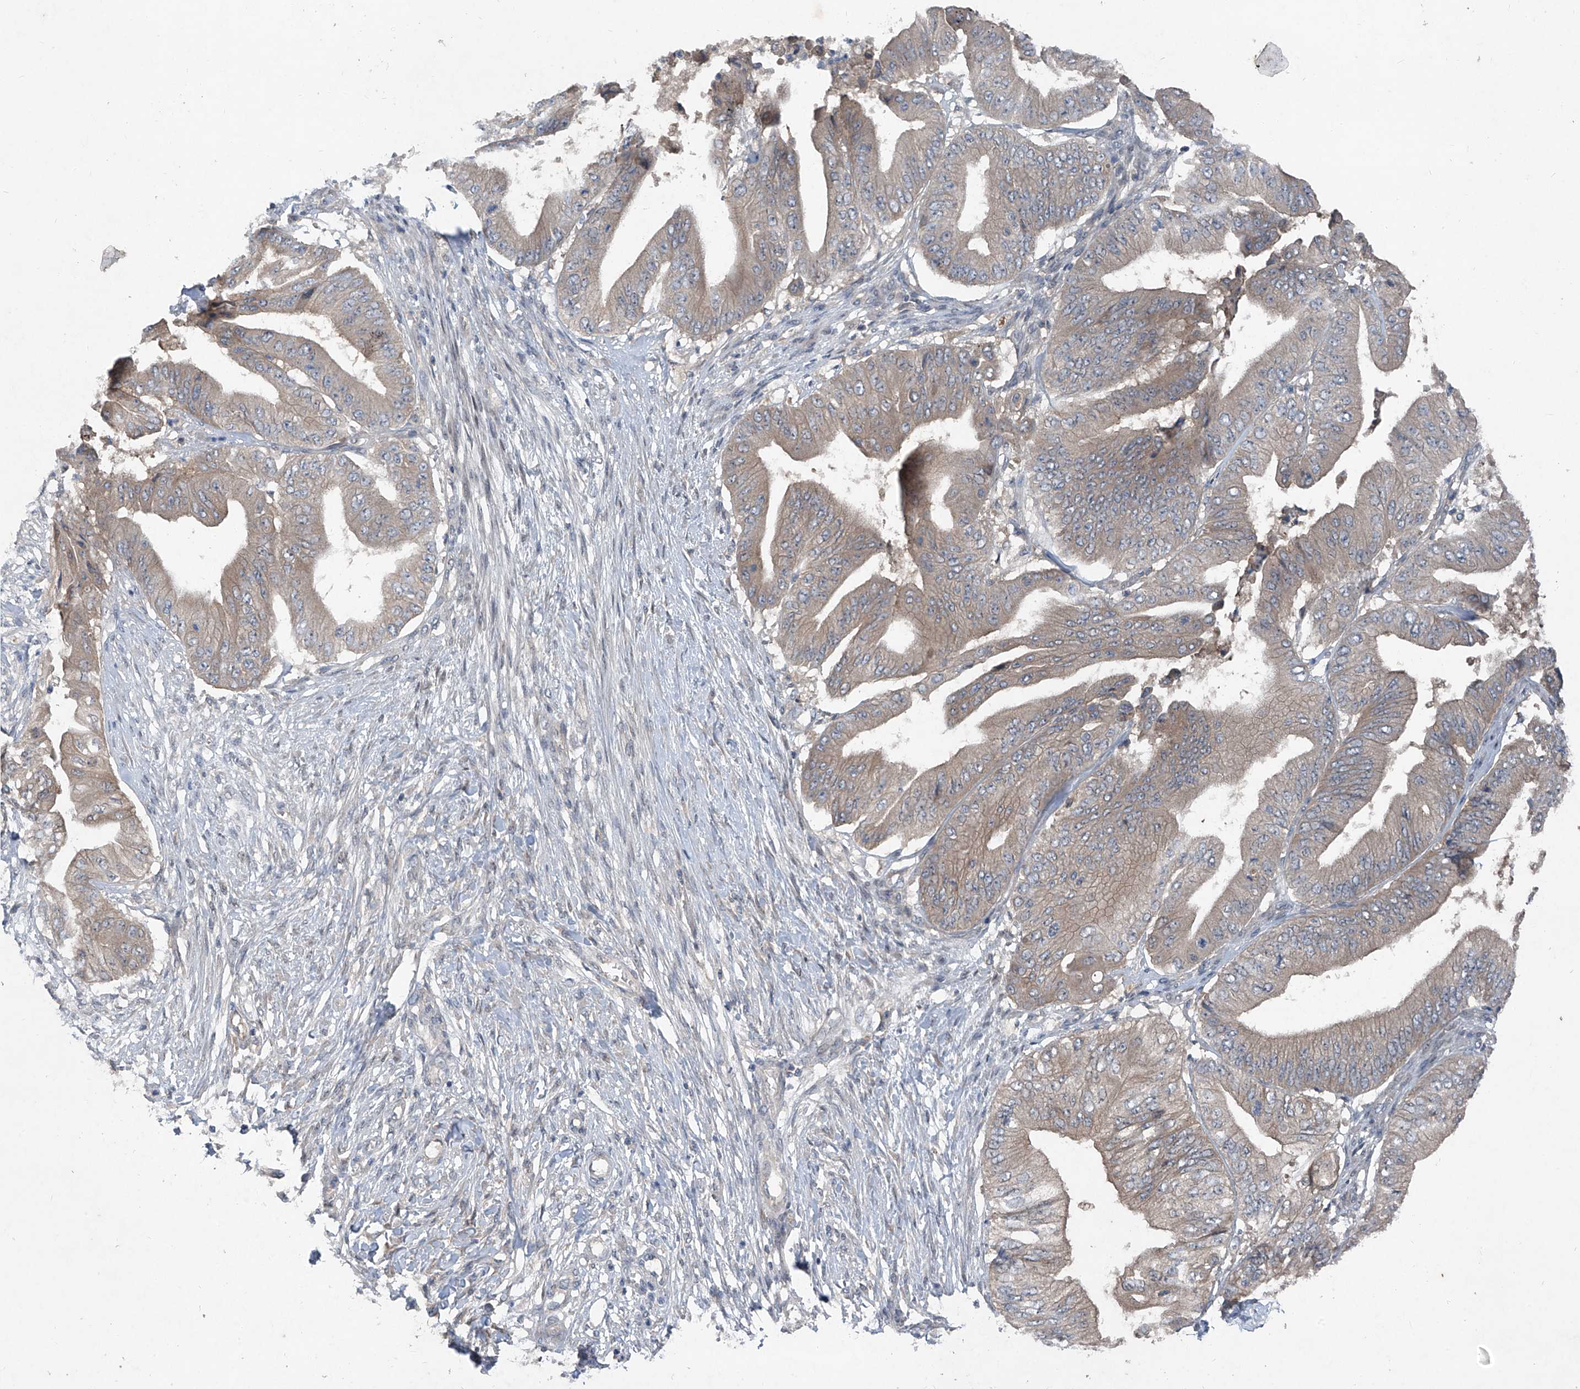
{"staining": {"intensity": "weak", "quantity": "25%-75%", "location": "cytoplasmic/membranous"}, "tissue": "pancreatic cancer", "cell_type": "Tumor cells", "image_type": "cancer", "snomed": [{"axis": "morphology", "description": "Adenocarcinoma, NOS"}, {"axis": "topography", "description": "Pancreas"}], "caption": "Pancreatic cancer stained with a brown dye reveals weak cytoplasmic/membranous positive expression in approximately 25%-75% of tumor cells.", "gene": "FOXRED2", "patient": {"sex": "female", "age": 77}}